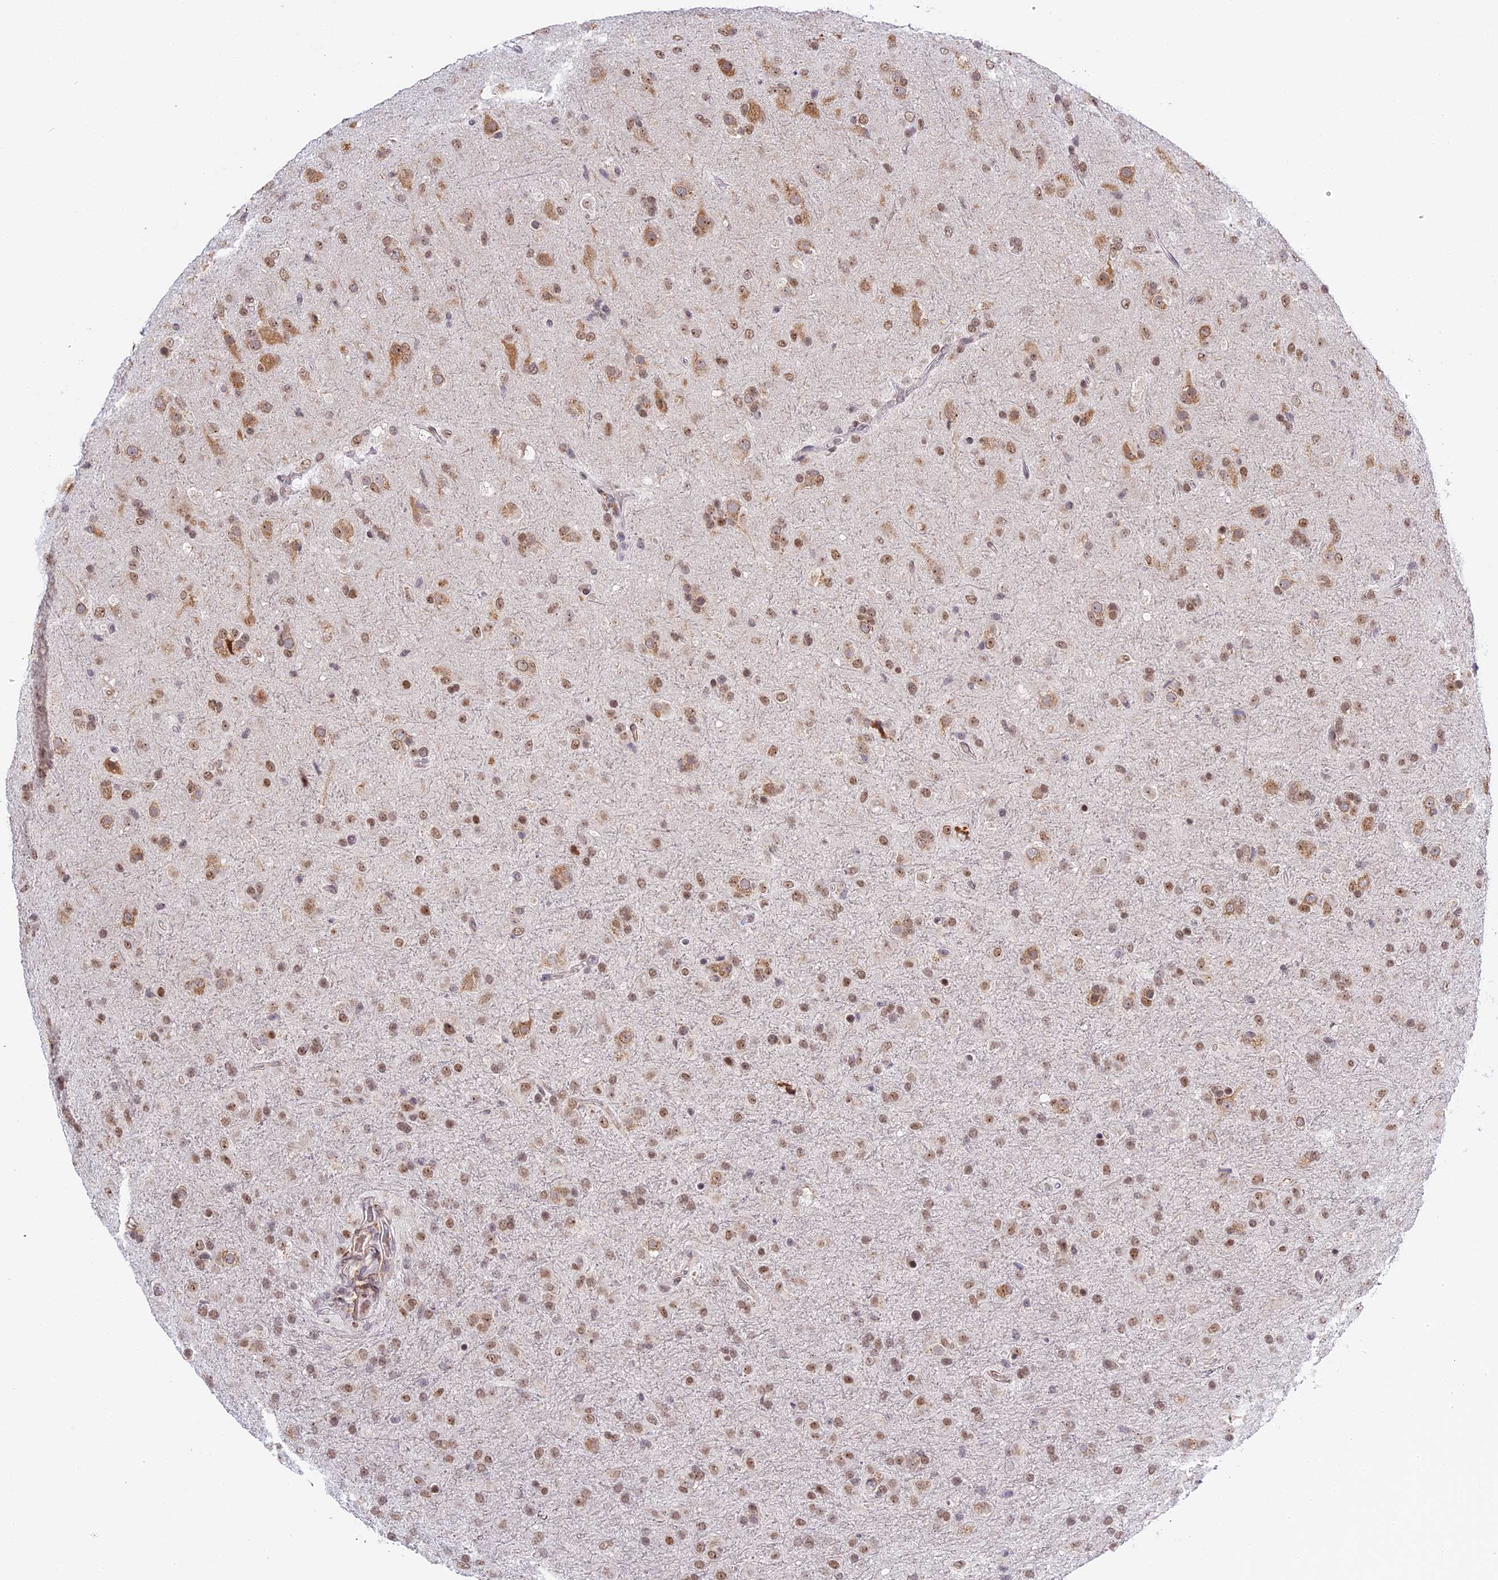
{"staining": {"intensity": "moderate", "quantity": ">75%", "location": "nuclear"}, "tissue": "glioma", "cell_type": "Tumor cells", "image_type": "cancer", "snomed": [{"axis": "morphology", "description": "Glioma, malignant, Low grade"}, {"axis": "topography", "description": "Brain"}], "caption": "Immunohistochemistry (IHC) (DAB) staining of glioma exhibits moderate nuclear protein expression in approximately >75% of tumor cells. Using DAB (brown) and hematoxylin (blue) stains, captured at high magnification using brightfield microscopy.", "gene": "HEATR5B", "patient": {"sex": "male", "age": 65}}